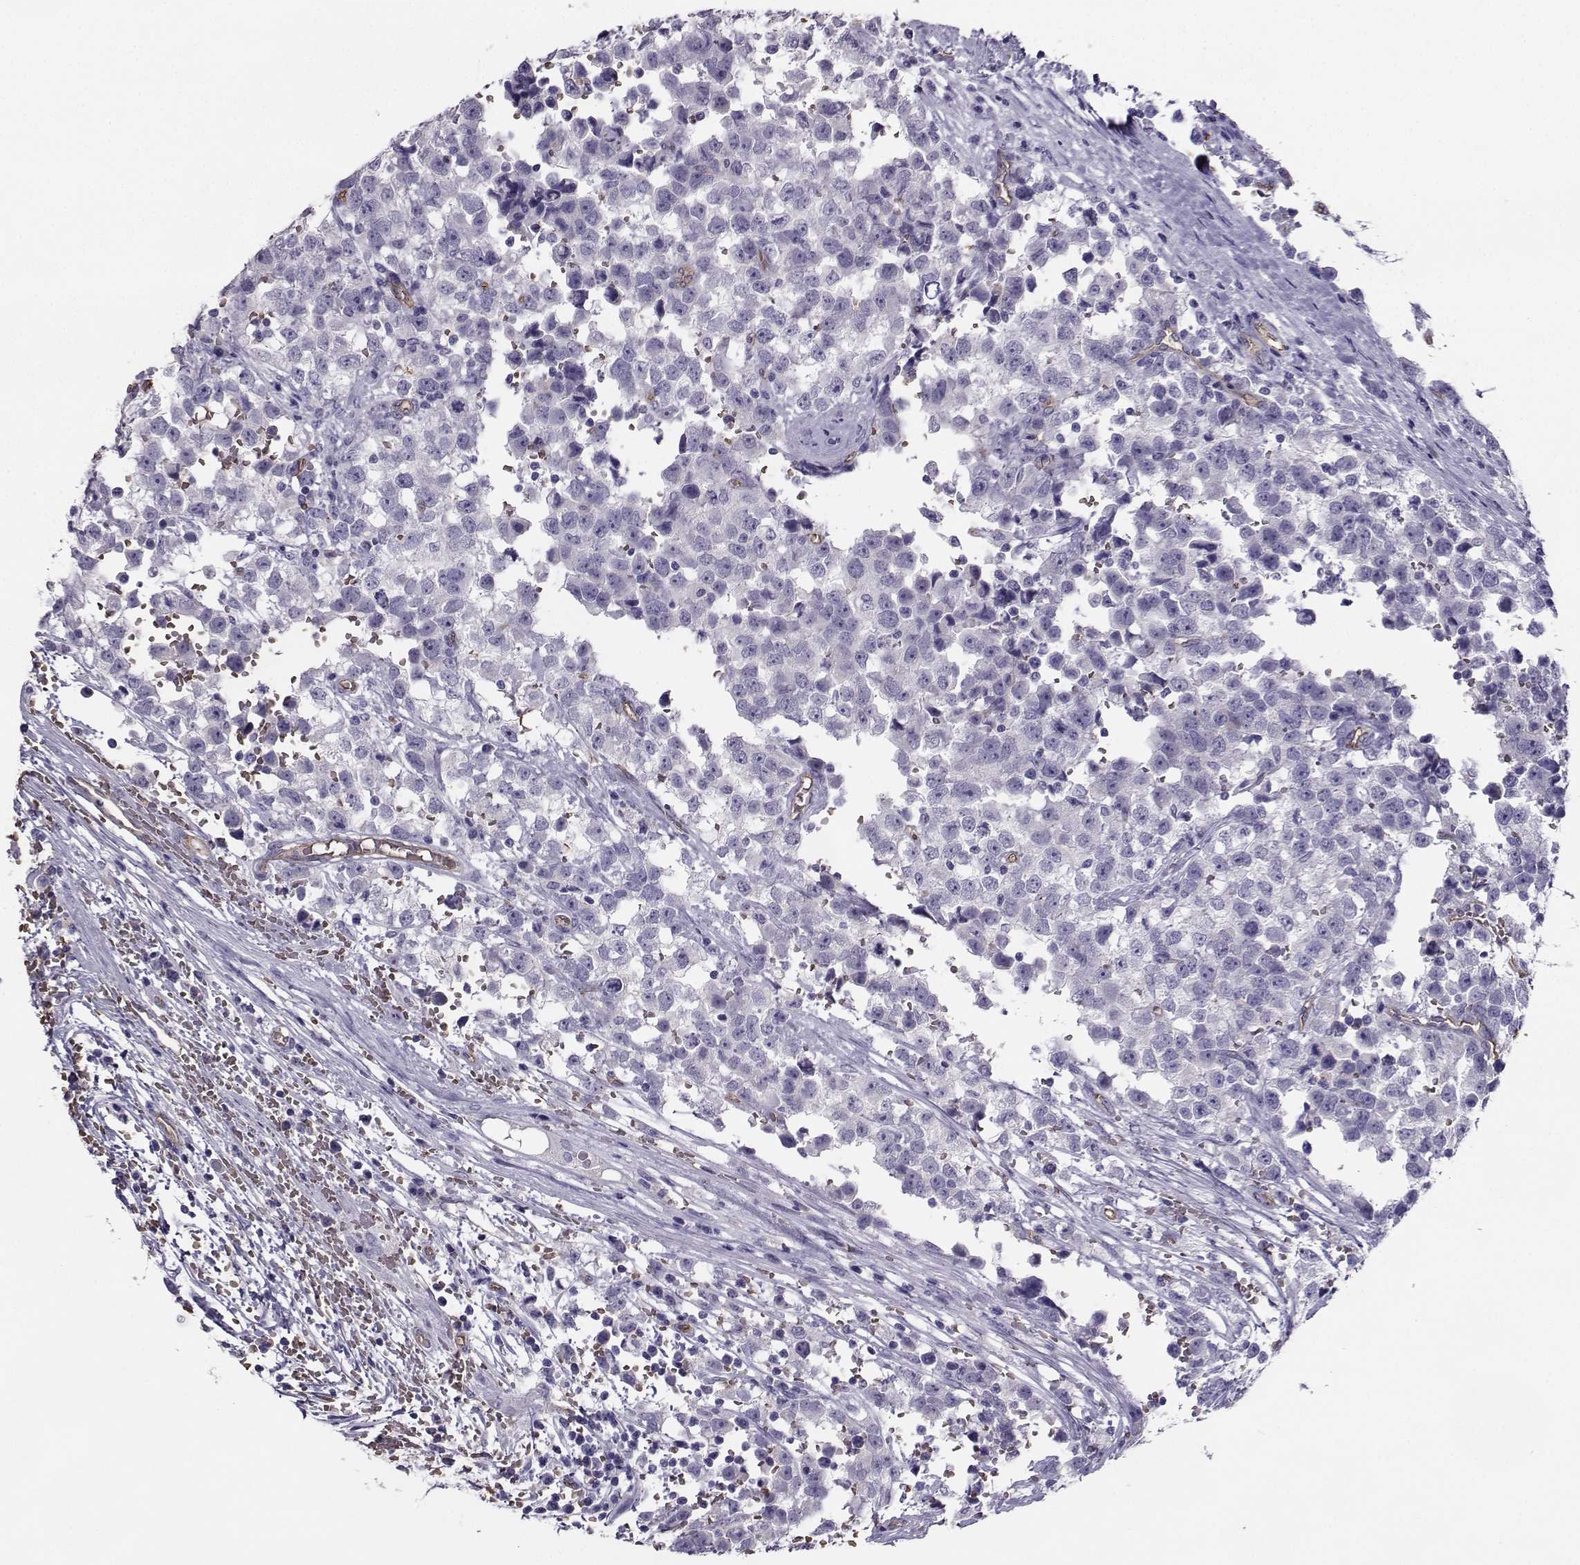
{"staining": {"intensity": "negative", "quantity": "none", "location": "none"}, "tissue": "testis cancer", "cell_type": "Tumor cells", "image_type": "cancer", "snomed": [{"axis": "morphology", "description": "Seminoma, NOS"}, {"axis": "topography", "description": "Testis"}], "caption": "This is an immunohistochemistry image of testis seminoma. There is no positivity in tumor cells.", "gene": "CLUL1", "patient": {"sex": "male", "age": 34}}